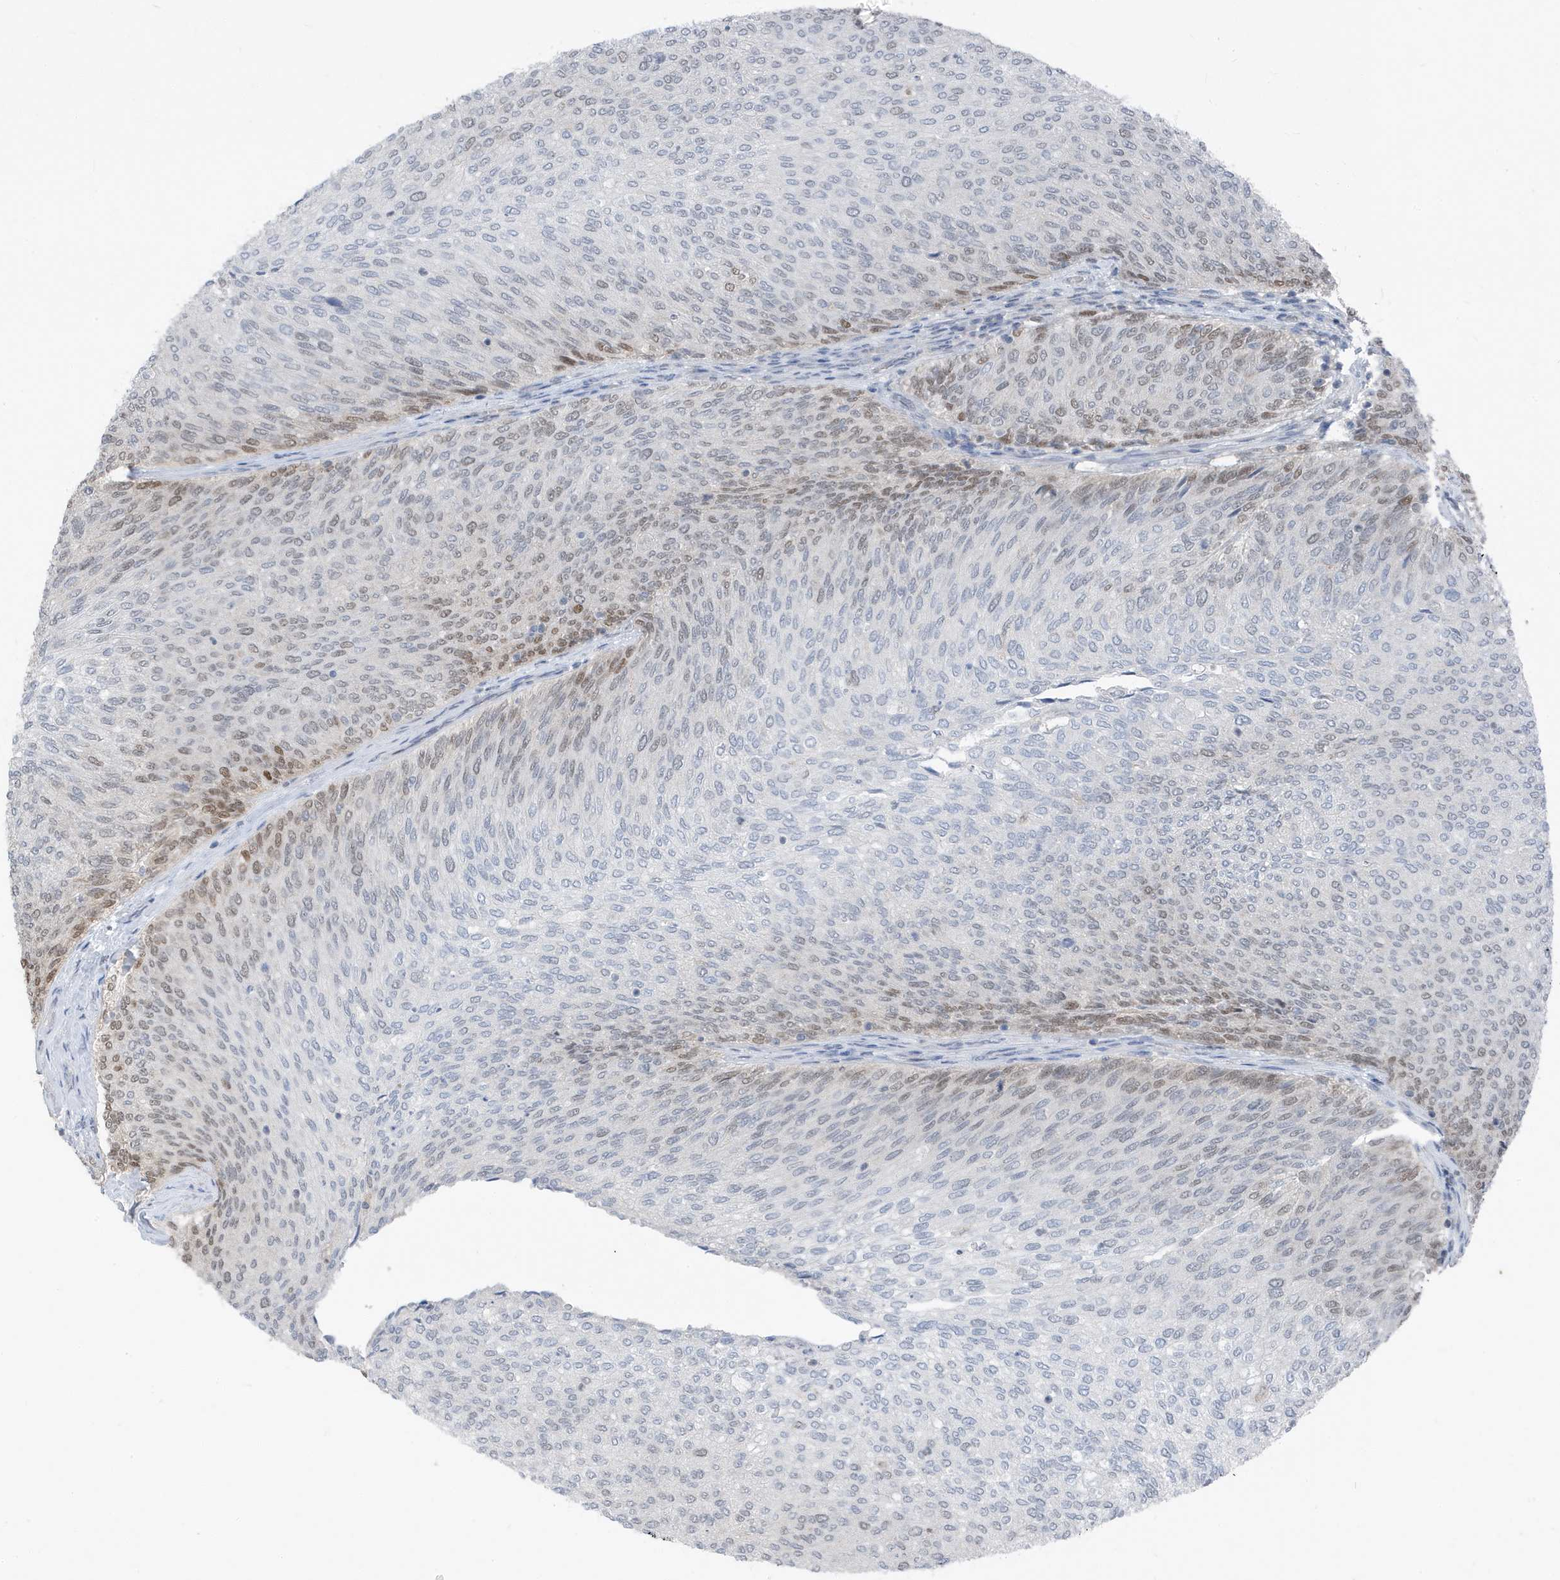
{"staining": {"intensity": "moderate", "quantity": "25%-75%", "location": "nuclear"}, "tissue": "urothelial cancer", "cell_type": "Tumor cells", "image_type": "cancer", "snomed": [{"axis": "morphology", "description": "Urothelial carcinoma, Low grade"}, {"axis": "topography", "description": "Urinary bladder"}], "caption": "Urothelial cancer stained for a protein demonstrates moderate nuclear positivity in tumor cells.", "gene": "NCOA7", "patient": {"sex": "female", "age": 79}}